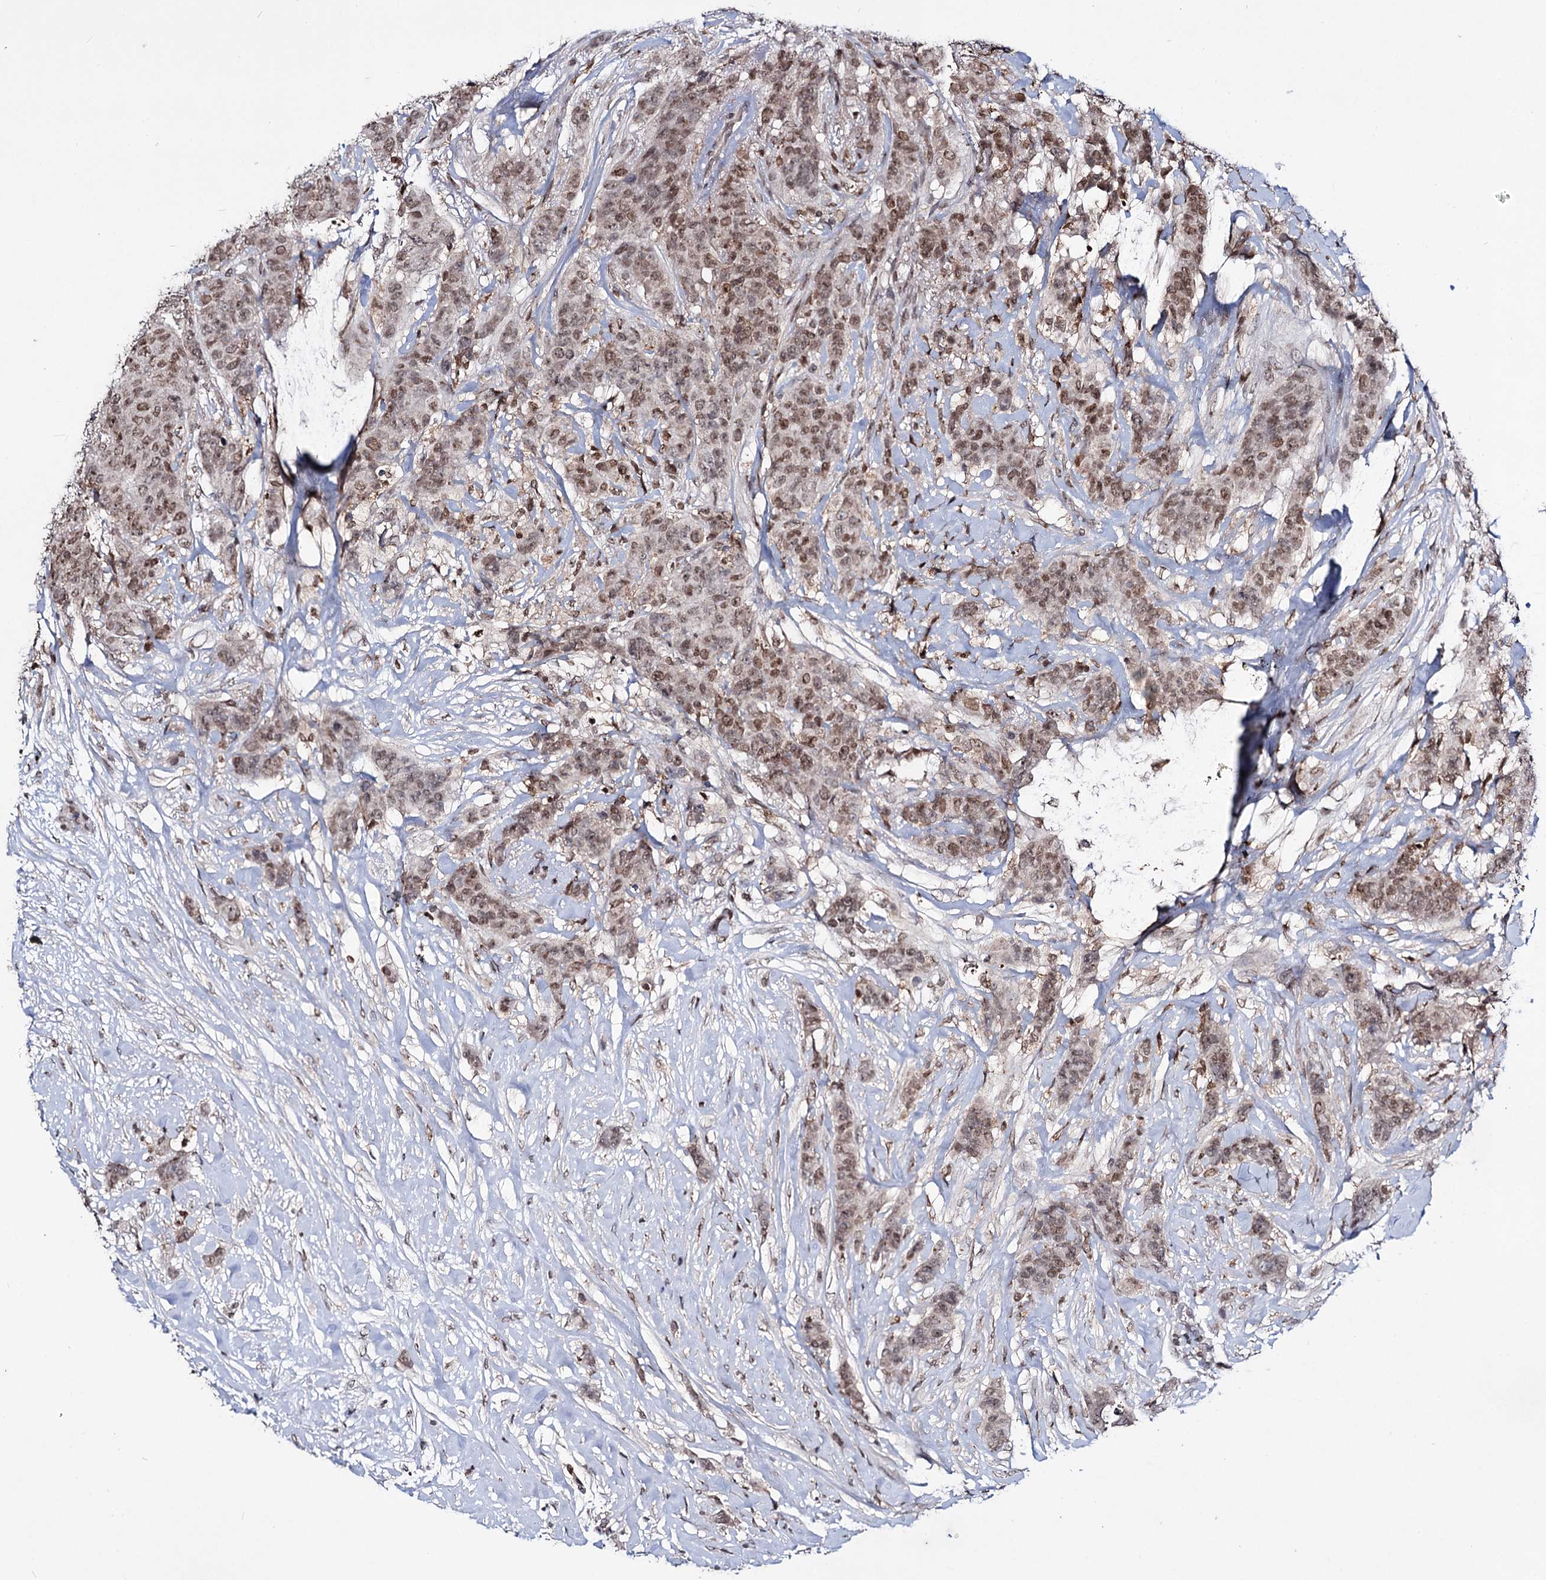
{"staining": {"intensity": "moderate", "quantity": ">75%", "location": "nuclear"}, "tissue": "breast cancer", "cell_type": "Tumor cells", "image_type": "cancer", "snomed": [{"axis": "morphology", "description": "Duct carcinoma"}, {"axis": "topography", "description": "Breast"}], "caption": "Brown immunohistochemical staining in human breast cancer demonstrates moderate nuclear positivity in about >75% of tumor cells.", "gene": "SMCHD1", "patient": {"sex": "female", "age": 40}}